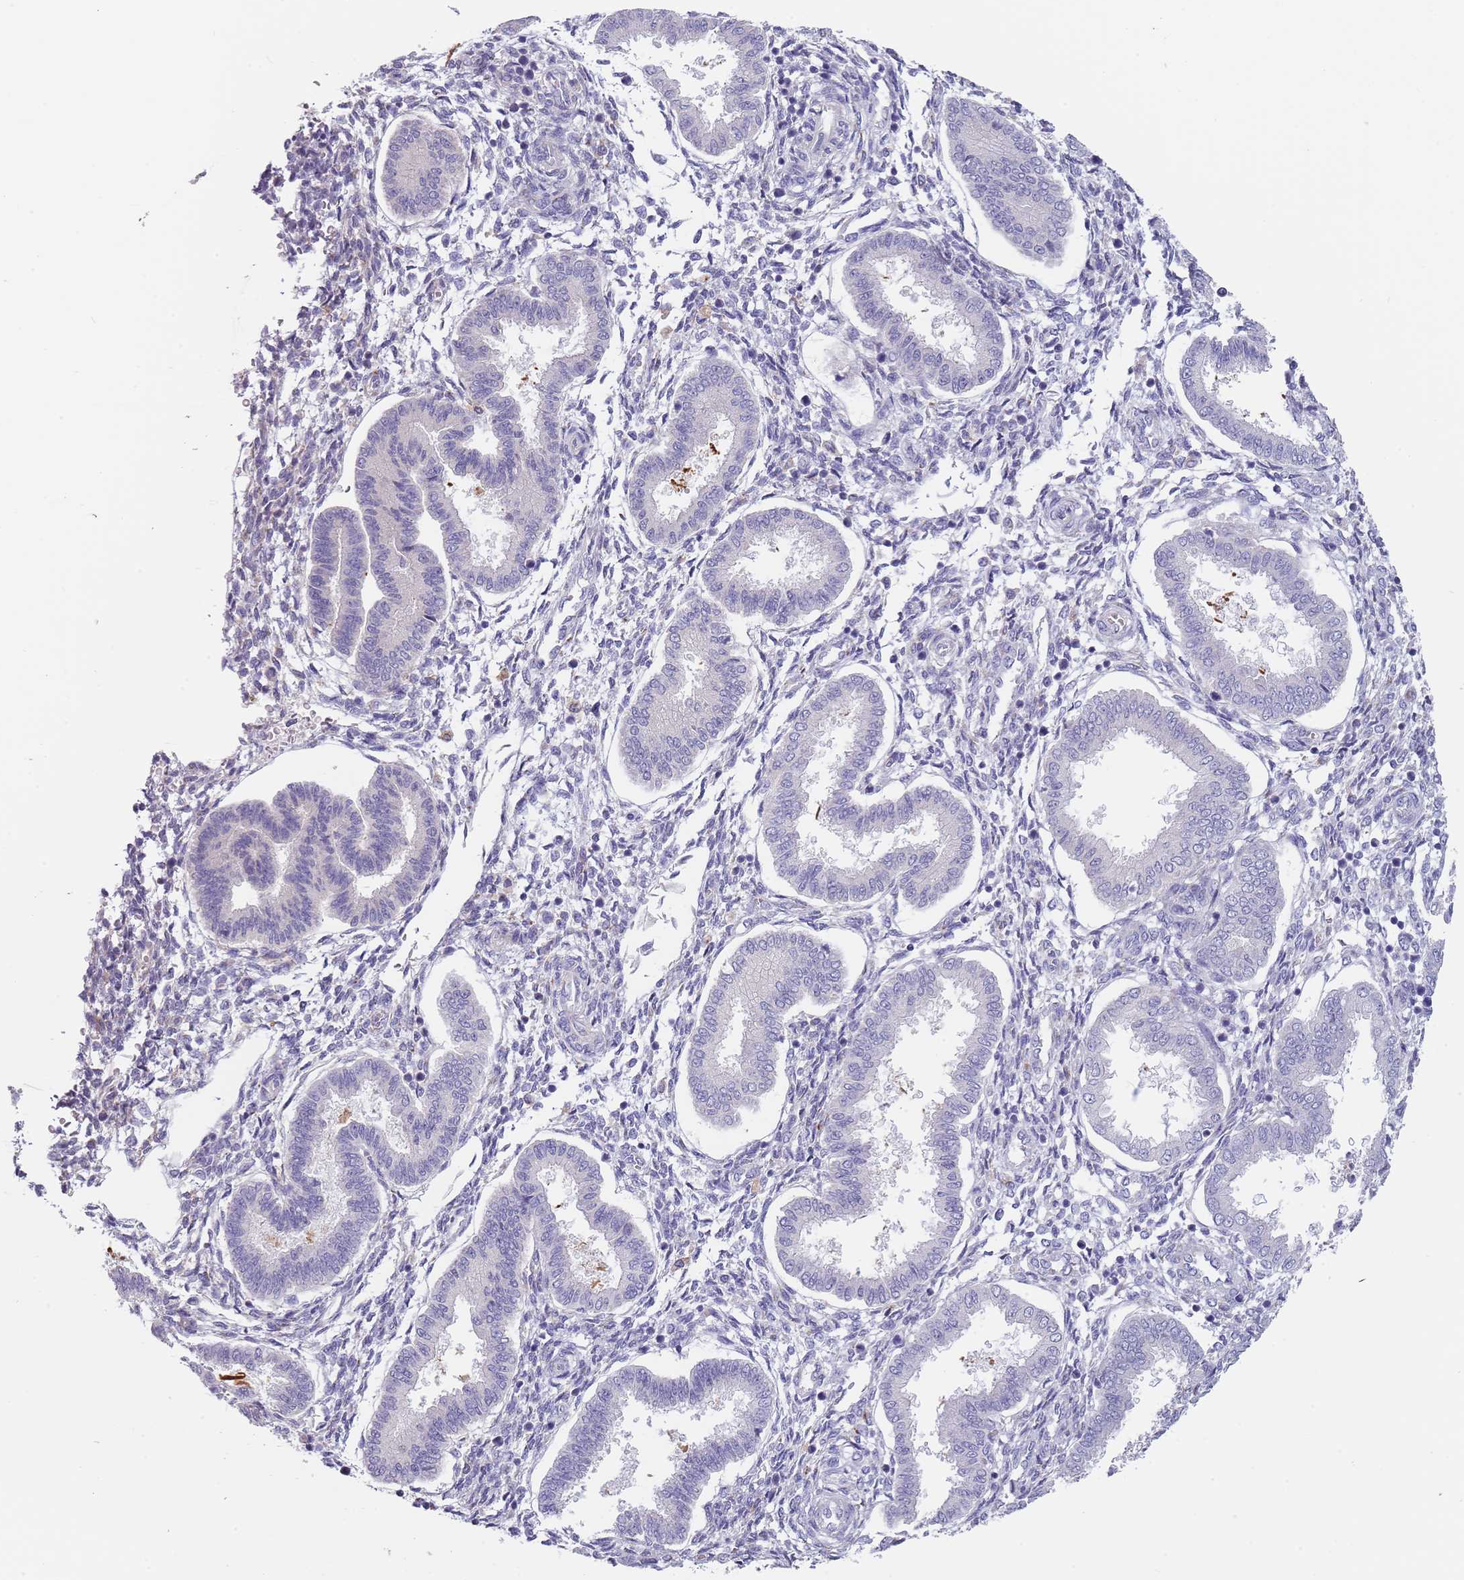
{"staining": {"intensity": "negative", "quantity": "none", "location": "none"}, "tissue": "endometrium", "cell_type": "Cells in endometrial stroma", "image_type": "normal", "snomed": [{"axis": "morphology", "description": "Normal tissue, NOS"}, {"axis": "topography", "description": "Endometrium"}], "caption": "IHC of benign human endometrium demonstrates no expression in cells in endometrial stroma. The staining is performed using DAB brown chromogen with nuclei counter-stained in using hematoxylin.", "gene": "MAN1C1", "patient": {"sex": "female", "age": 24}}